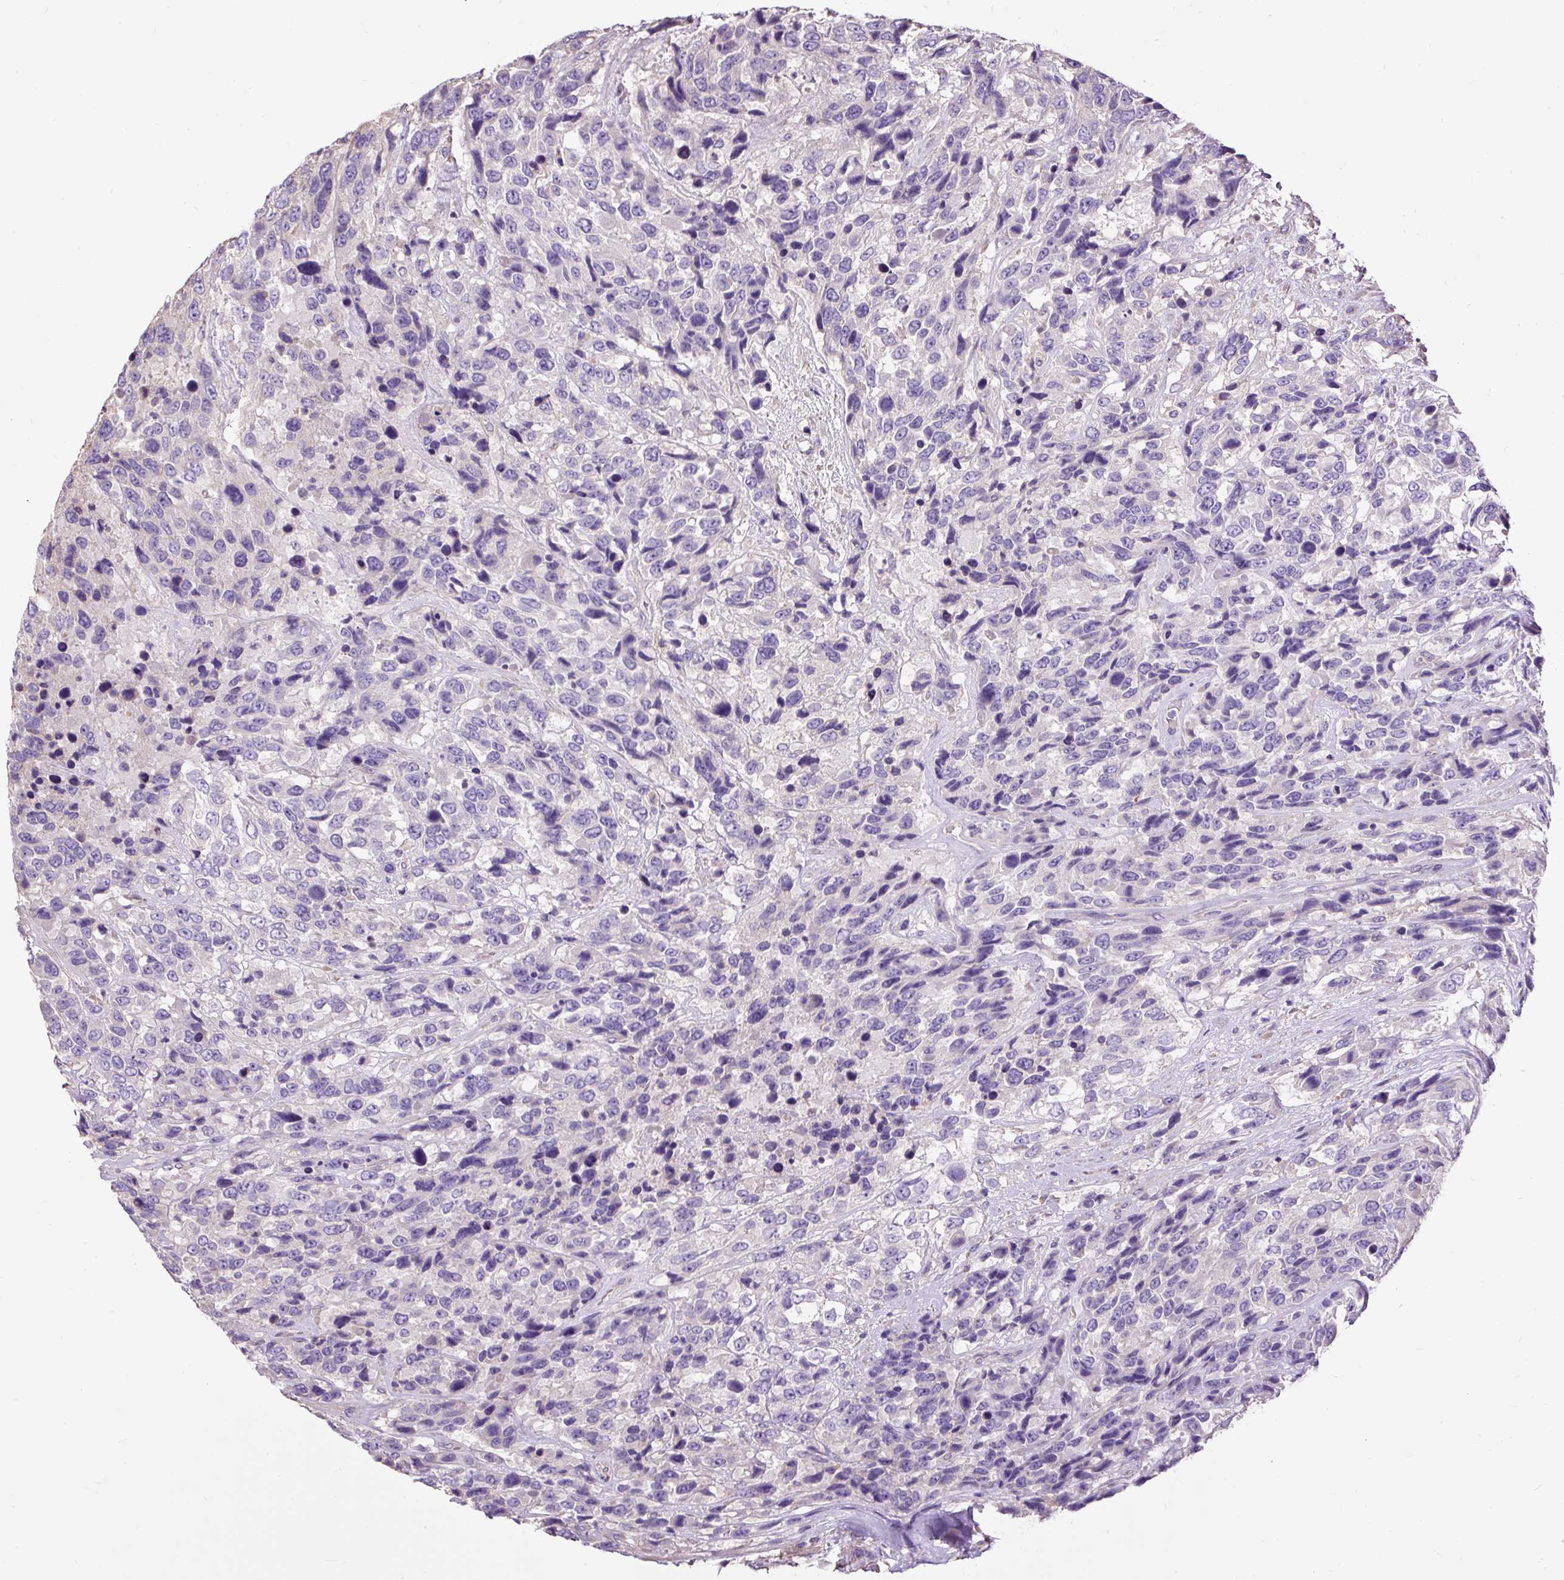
{"staining": {"intensity": "negative", "quantity": "none", "location": "none"}, "tissue": "urothelial cancer", "cell_type": "Tumor cells", "image_type": "cancer", "snomed": [{"axis": "morphology", "description": "Urothelial carcinoma, High grade"}, {"axis": "topography", "description": "Urinary bladder"}], "caption": "DAB (3,3'-diaminobenzidine) immunohistochemical staining of human urothelial cancer exhibits no significant expression in tumor cells.", "gene": "PDIA2", "patient": {"sex": "female", "age": 70}}